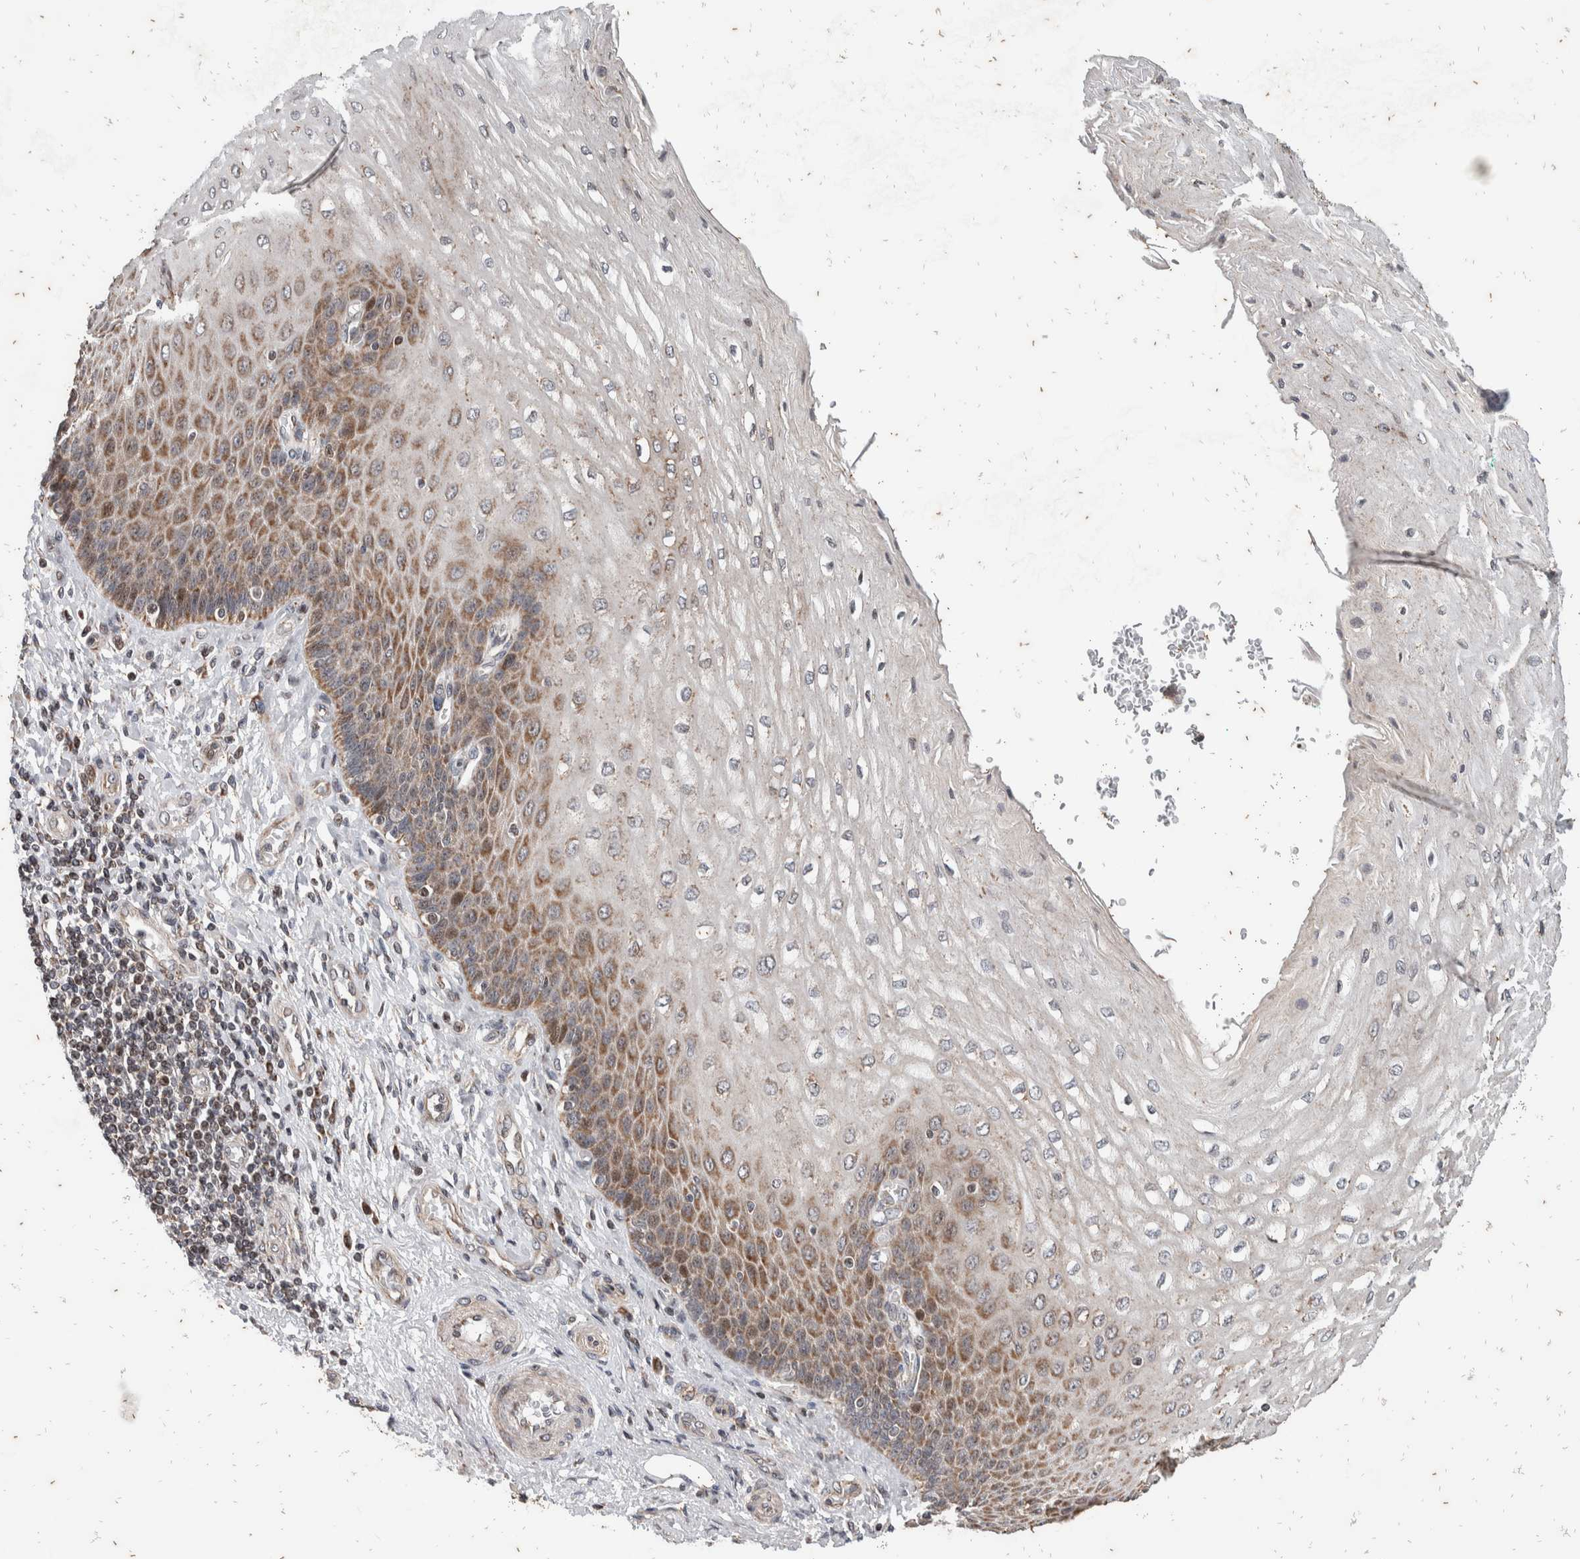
{"staining": {"intensity": "moderate", "quantity": "25%-75%", "location": "cytoplasmic/membranous"}, "tissue": "esophagus", "cell_type": "Squamous epithelial cells", "image_type": "normal", "snomed": [{"axis": "morphology", "description": "Normal tissue, NOS"}, {"axis": "topography", "description": "Esophagus"}], "caption": "An IHC photomicrograph of unremarkable tissue is shown. Protein staining in brown labels moderate cytoplasmic/membranous positivity in esophagus within squamous epithelial cells.", "gene": "ATXN7L1", "patient": {"sex": "male", "age": 54}}